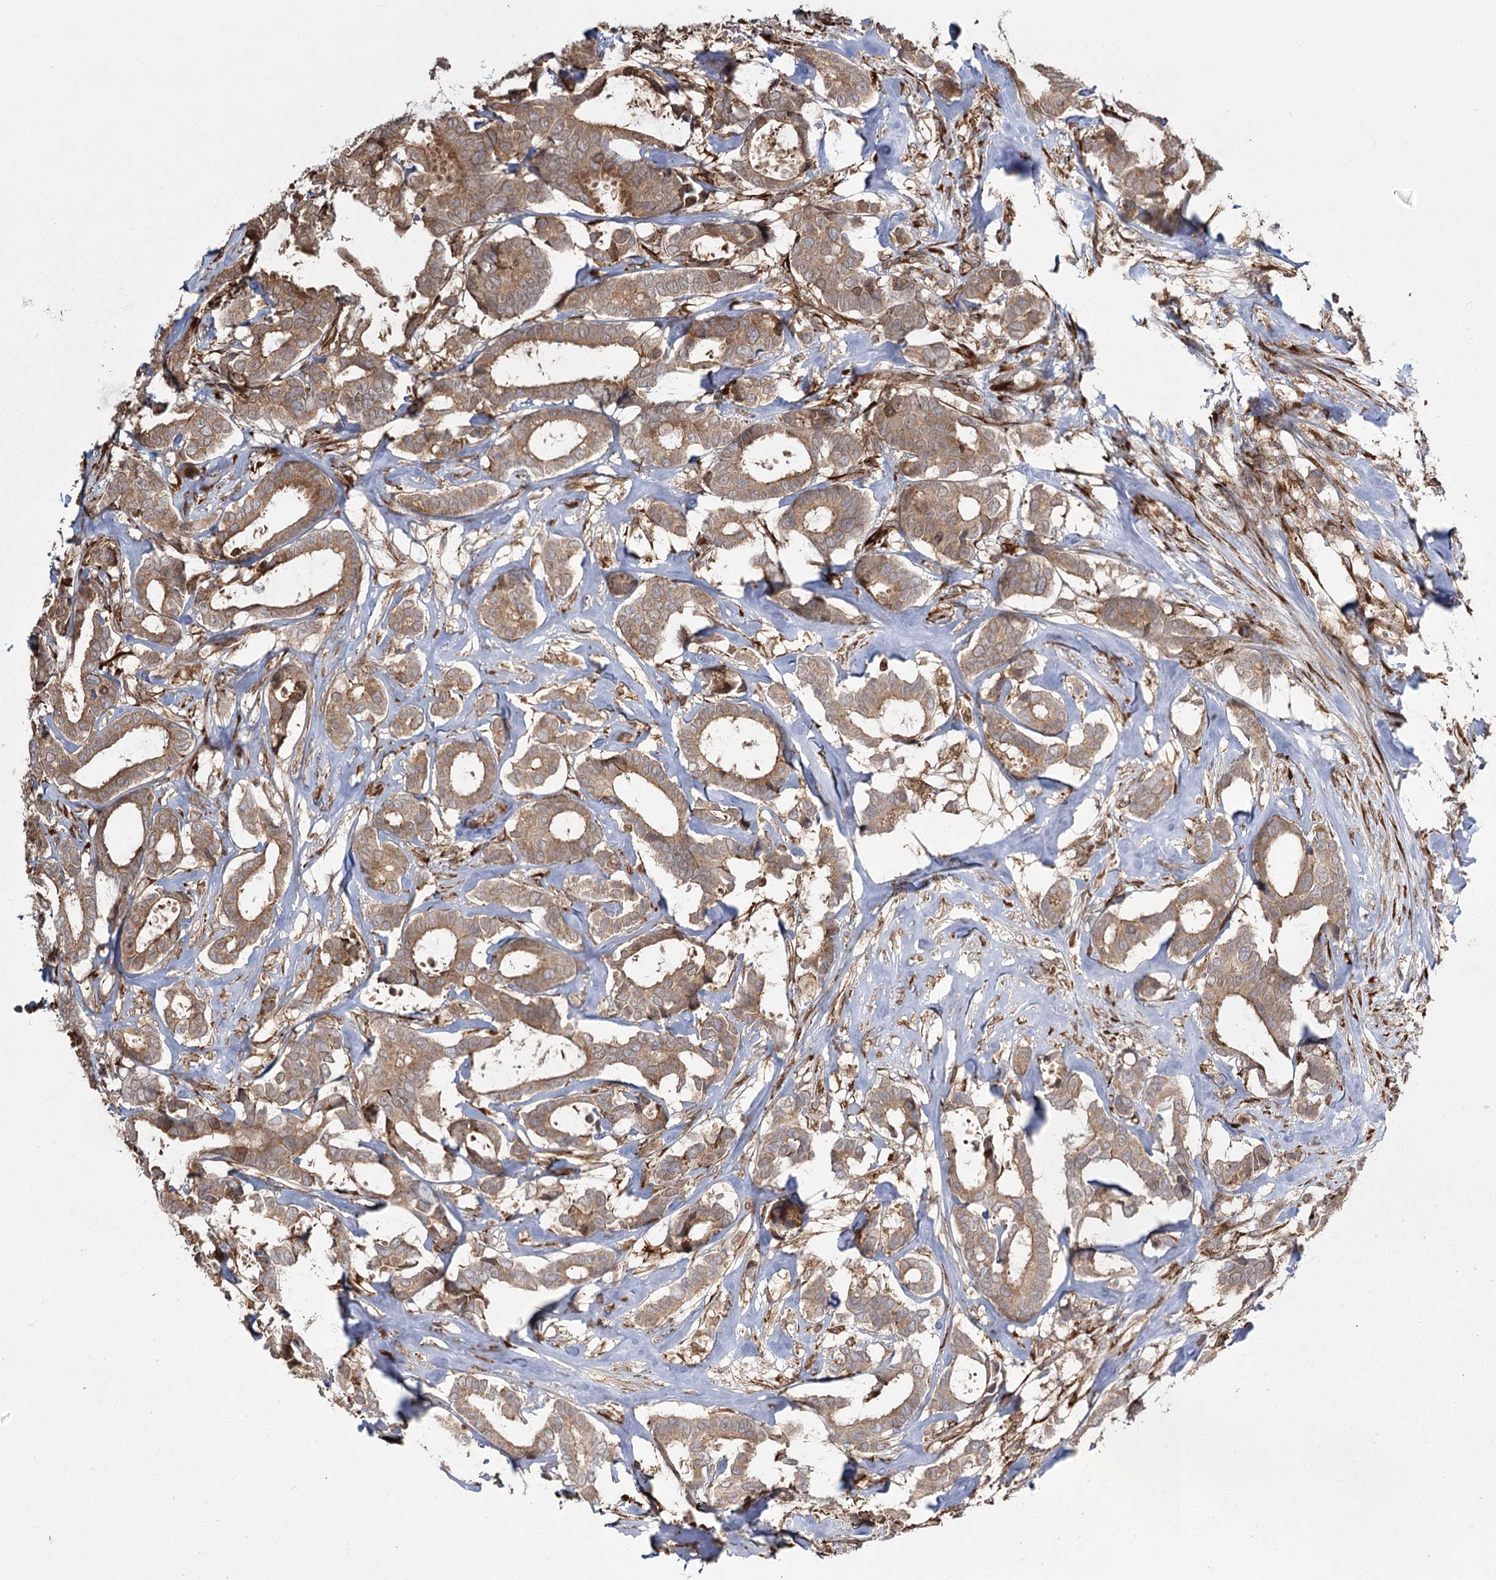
{"staining": {"intensity": "weak", "quantity": ">75%", "location": "cytoplasmic/membranous"}, "tissue": "breast cancer", "cell_type": "Tumor cells", "image_type": "cancer", "snomed": [{"axis": "morphology", "description": "Duct carcinoma"}, {"axis": "topography", "description": "Breast"}], "caption": "Protein expression analysis of breast cancer (intraductal carcinoma) shows weak cytoplasmic/membranous positivity in about >75% of tumor cells. Immunohistochemistry (ihc) stains the protein in brown and the nuclei are stained blue.", "gene": "FAM13A", "patient": {"sex": "female", "age": 87}}